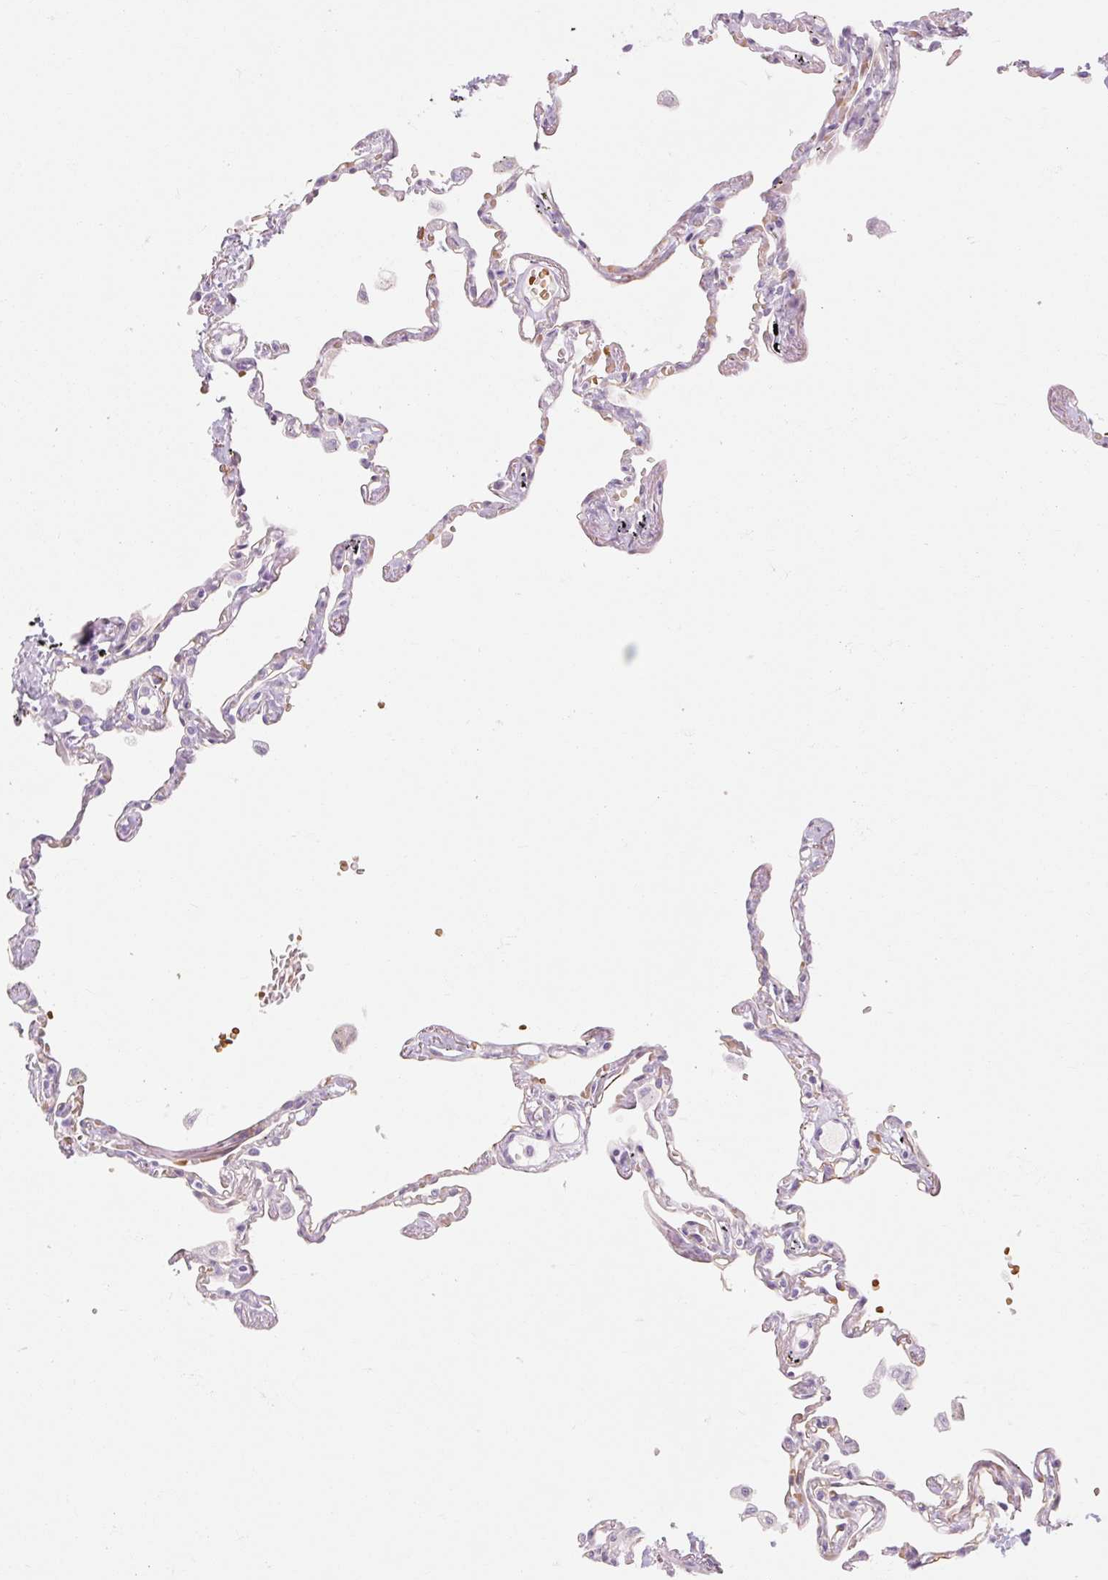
{"staining": {"intensity": "negative", "quantity": "none", "location": "none"}, "tissue": "lung", "cell_type": "Alveolar cells", "image_type": "normal", "snomed": [{"axis": "morphology", "description": "Normal tissue, NOS"}, {"axis": "topography", "description": "Lung"}], "caption": "Unremarkable lung was stained to show a protein in brown. There is no significant staining in alveolar cells. The staining is performed using DAB (3,3'-diaminobenzidine) brown chromogen with nuclei counter-stained in using hematoxylin.", "gene": "TAF1L", "patient": {"sex": "female", "age": 67}}